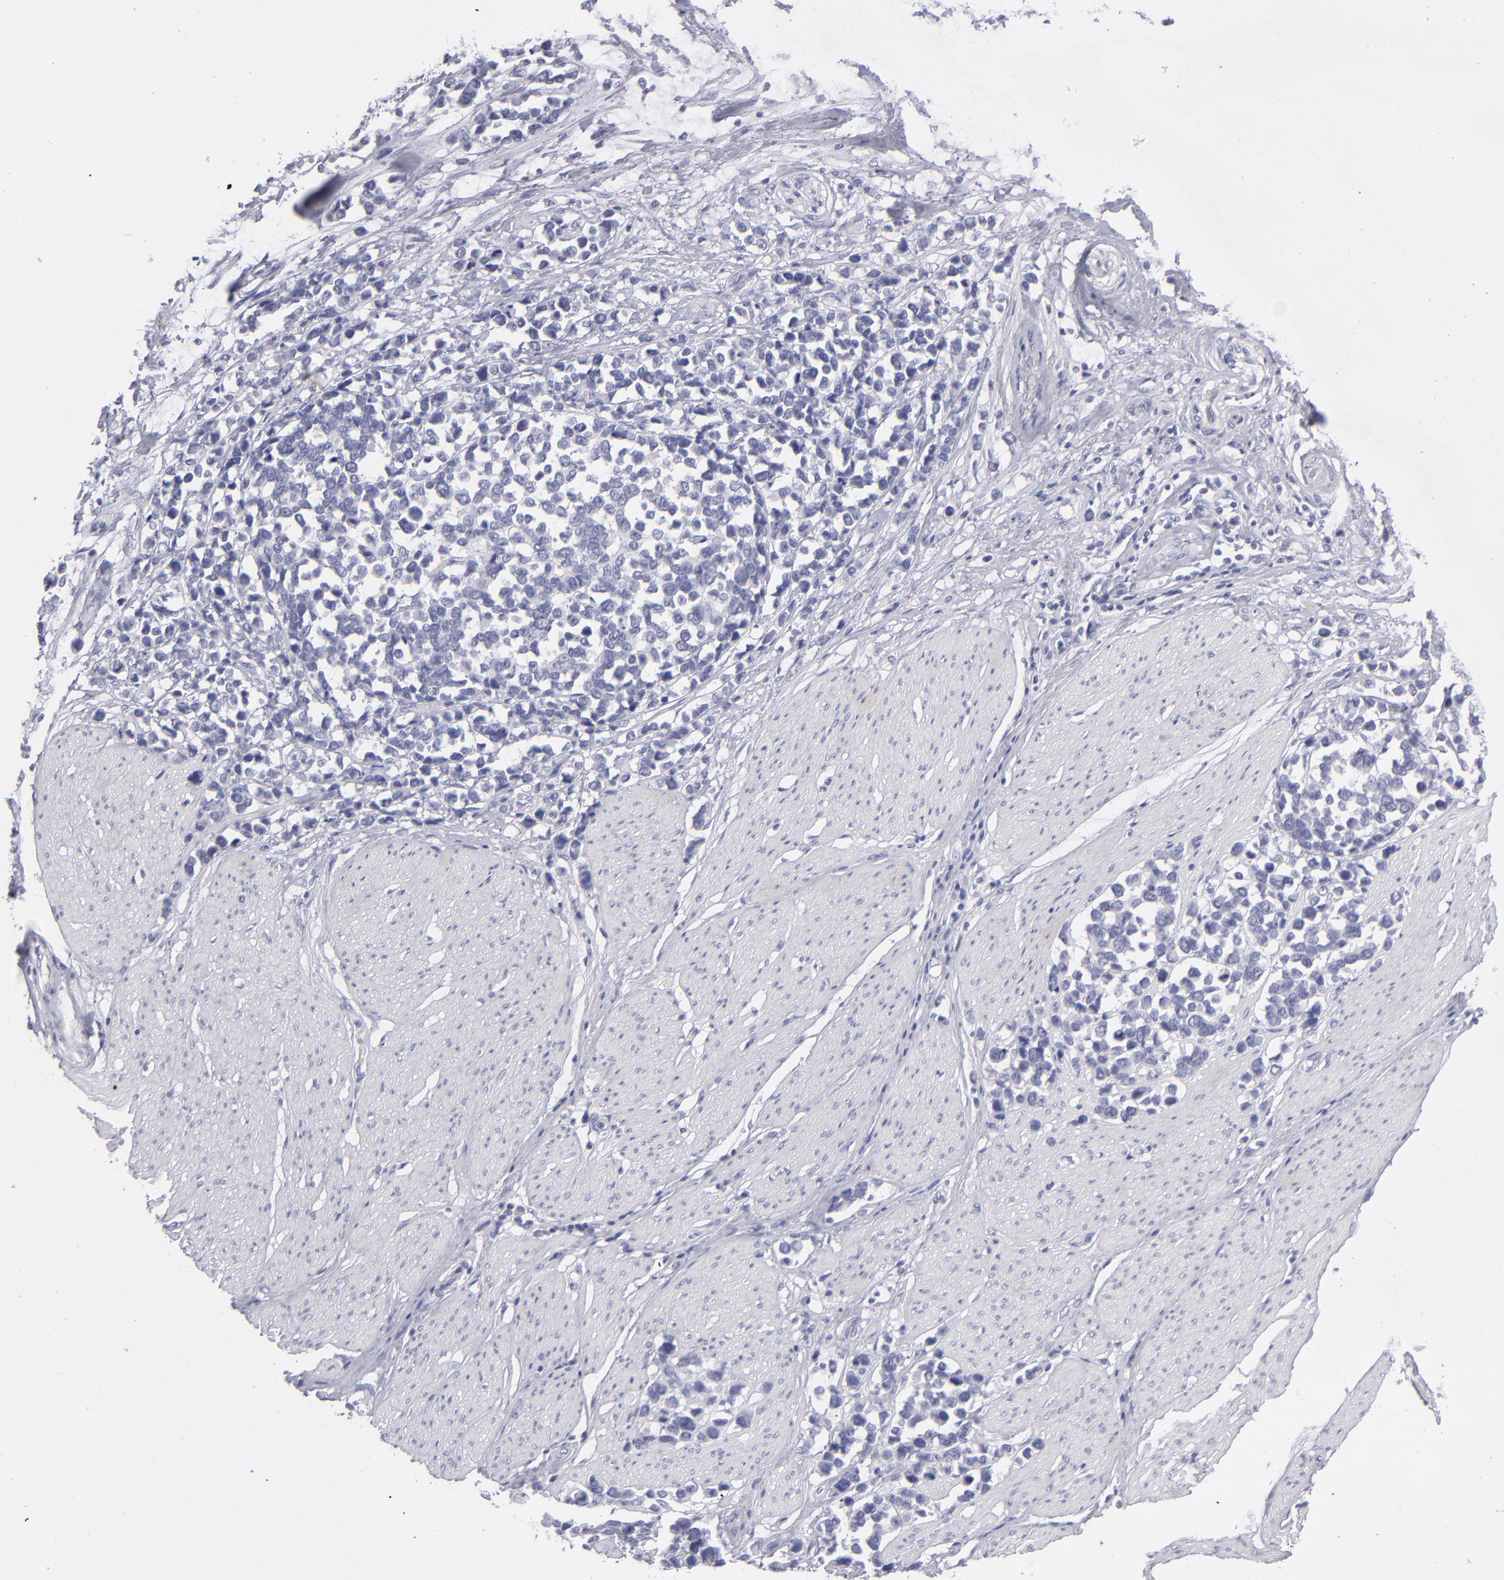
{"staining": {"intensity": "negative", "quantity": "none", "location": "none"}, "tissue": "stomach cancer", "cell_type": "Tumor cells", "image_type": "cancer", "snomed": [{"axis": "morphology", "description": "Adenocarcinoma, NOS"}, {"axis": "topography", "description": "Stomach, upper"}], "caption": "High magnification brightfield microscopy of stomach cancer stained with DAB (brown) and counterstained with hematoxylin (blue): tumor cells show no significant expression. Nuclei are stained in blue.", "gene": "ITGB4", "patient": {"sex": "male", "age": 71}}